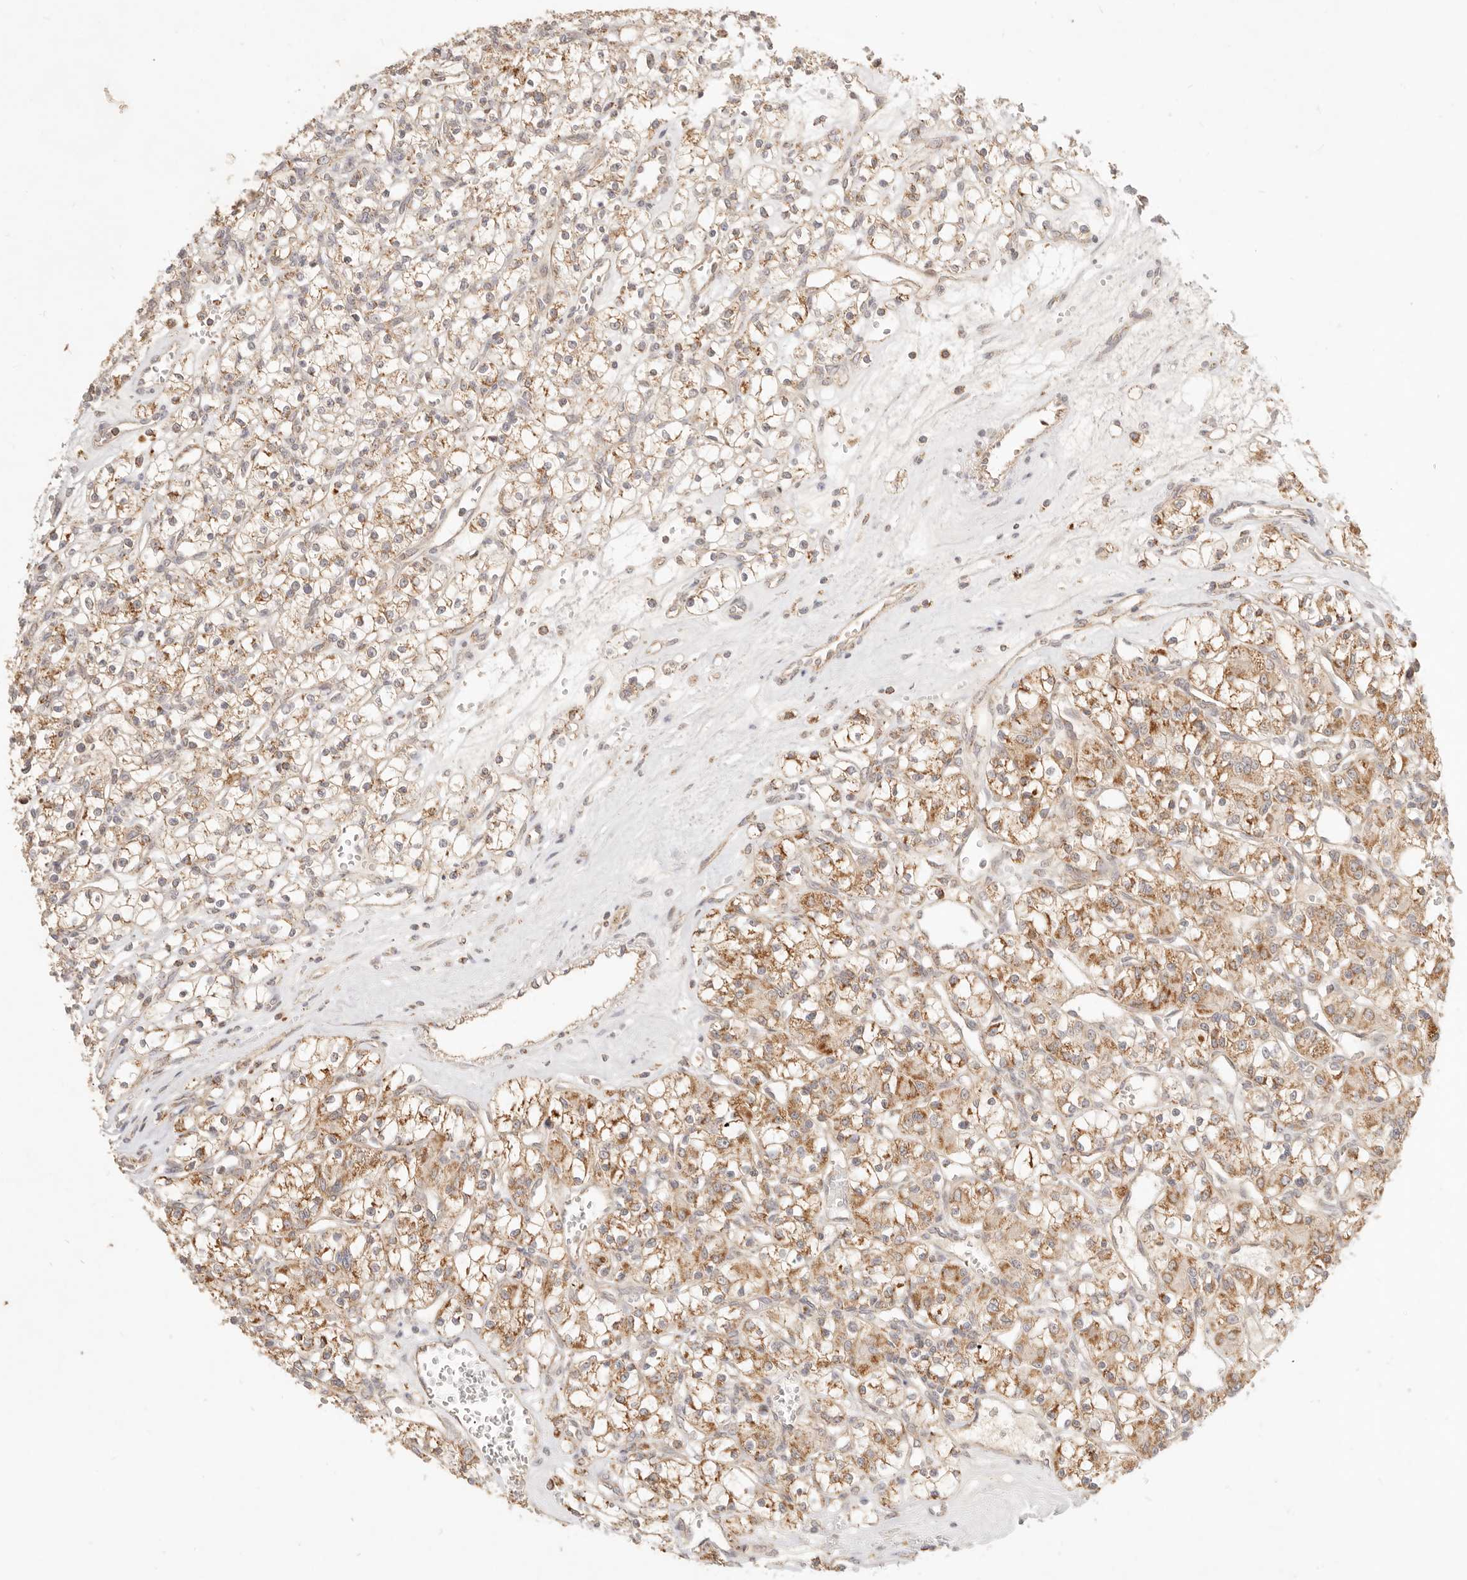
{"staining": {"intensity": "moderate", "quantity": ">75%", "location": "cytoplasmic/membranous"}, "tissue": "renal cancer", "cell_type": "Tumor cells", "image_type": "cancer", "snomed": [{"axis": "morphology", "description": "Adenocarcinoma, NOS"}, {"axis": "topography", "description": "Kidney"}], "caption": "The histopathology image demonstrates a brown stain indicating the presence of a protein in the cytoplasmic/membranous of tumor cells in adenocarcinoma (renal).", "gene": "CPLANE2", "patient": {"sex": "female", "age": 59}}